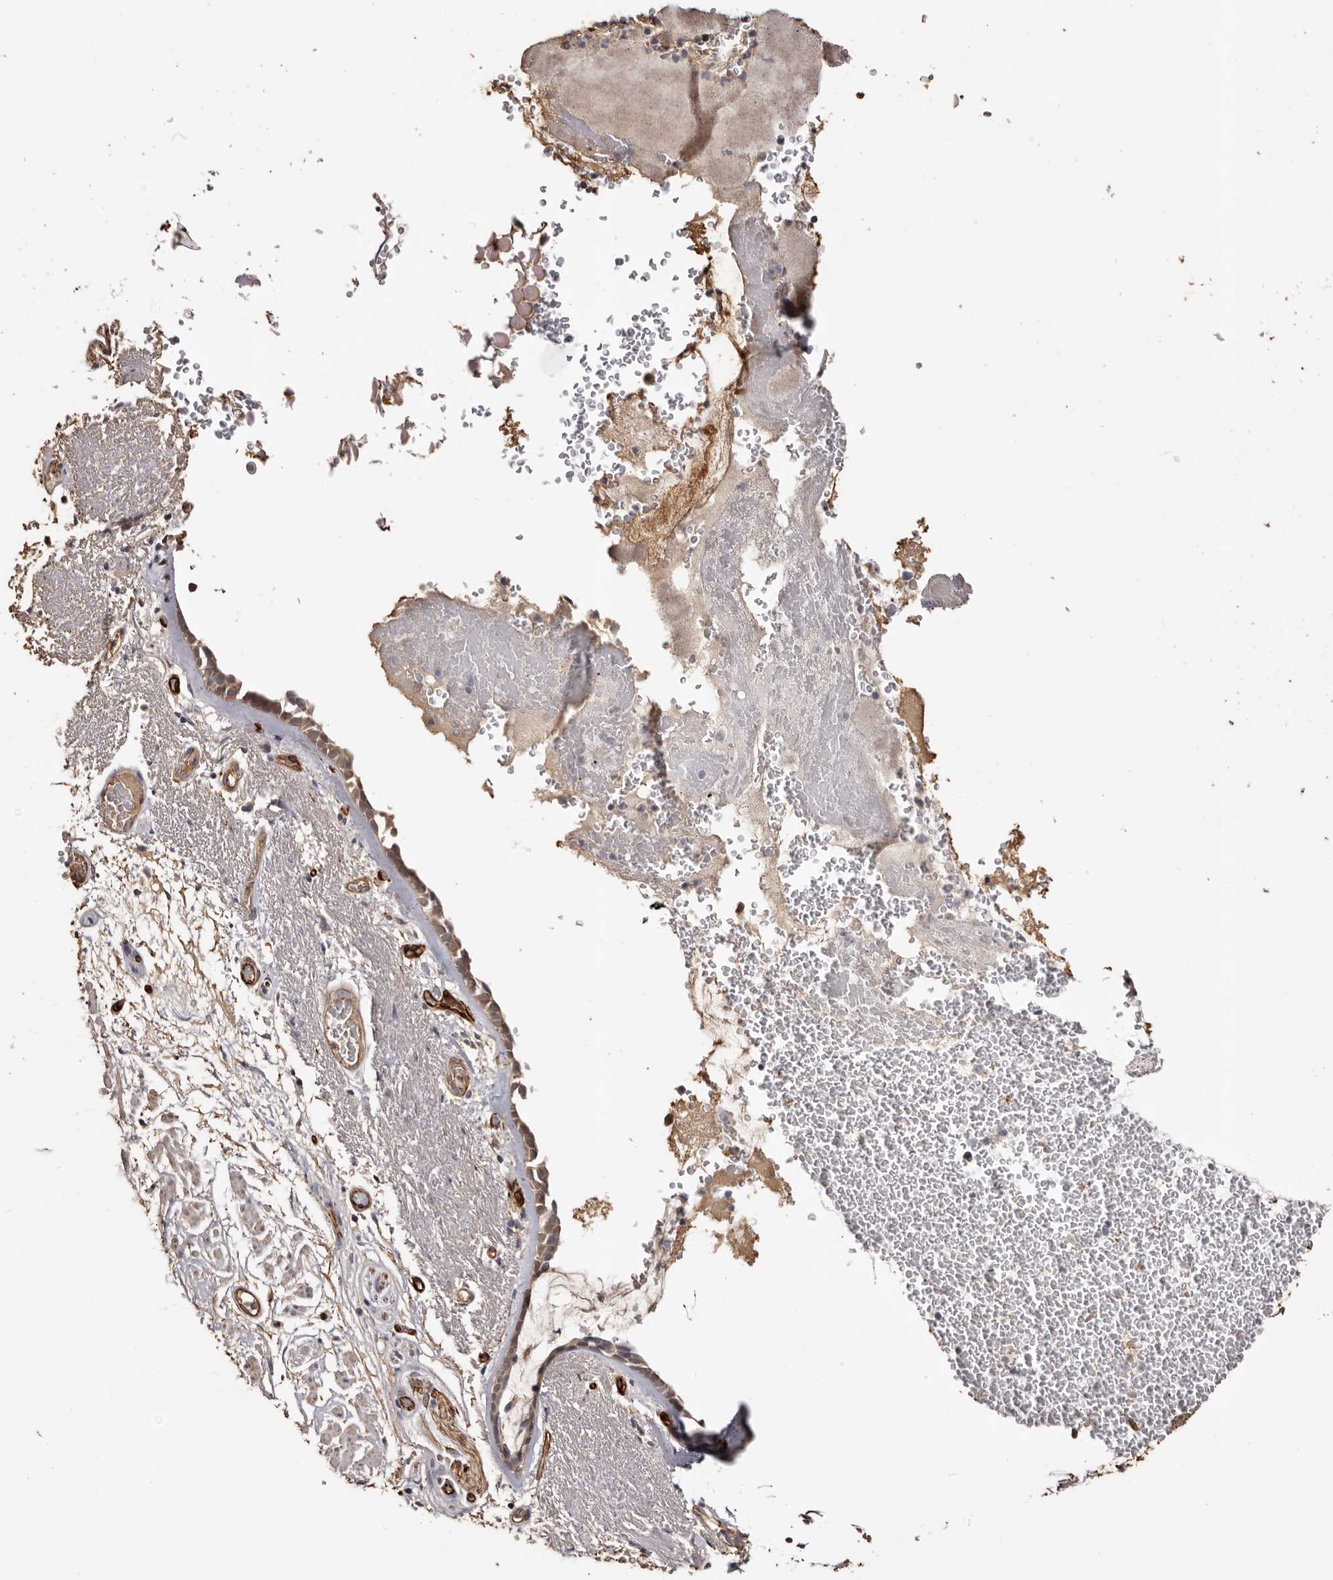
{"staining": {"intensity": "weak", "quantity": ">75%", "location": "cytoplasmic/membranous"}, "tissue": "bronchus", "cell_type": "Respiratory epithelial cells", "image_type": "normal", "snomed": [{"axis": "morphology", "description": "Normal tissue, NOS"}, {"axis": "morphology", "description": "Squamous cell carcinoma, NOS"}, {"axis": "topography", "description": "Lymph node"}, {"axis": "topography", "description": "Bronchus"}, {"axis": "topography", "description": "Lung"}], "caption": "A brown stain shows weak cytoplasmic/membranous expression of a protein in respiratory epithelial cells of normal human bronchus.", "gene": "ZNF557", "patient": {"sex": "male", "age": 66}}